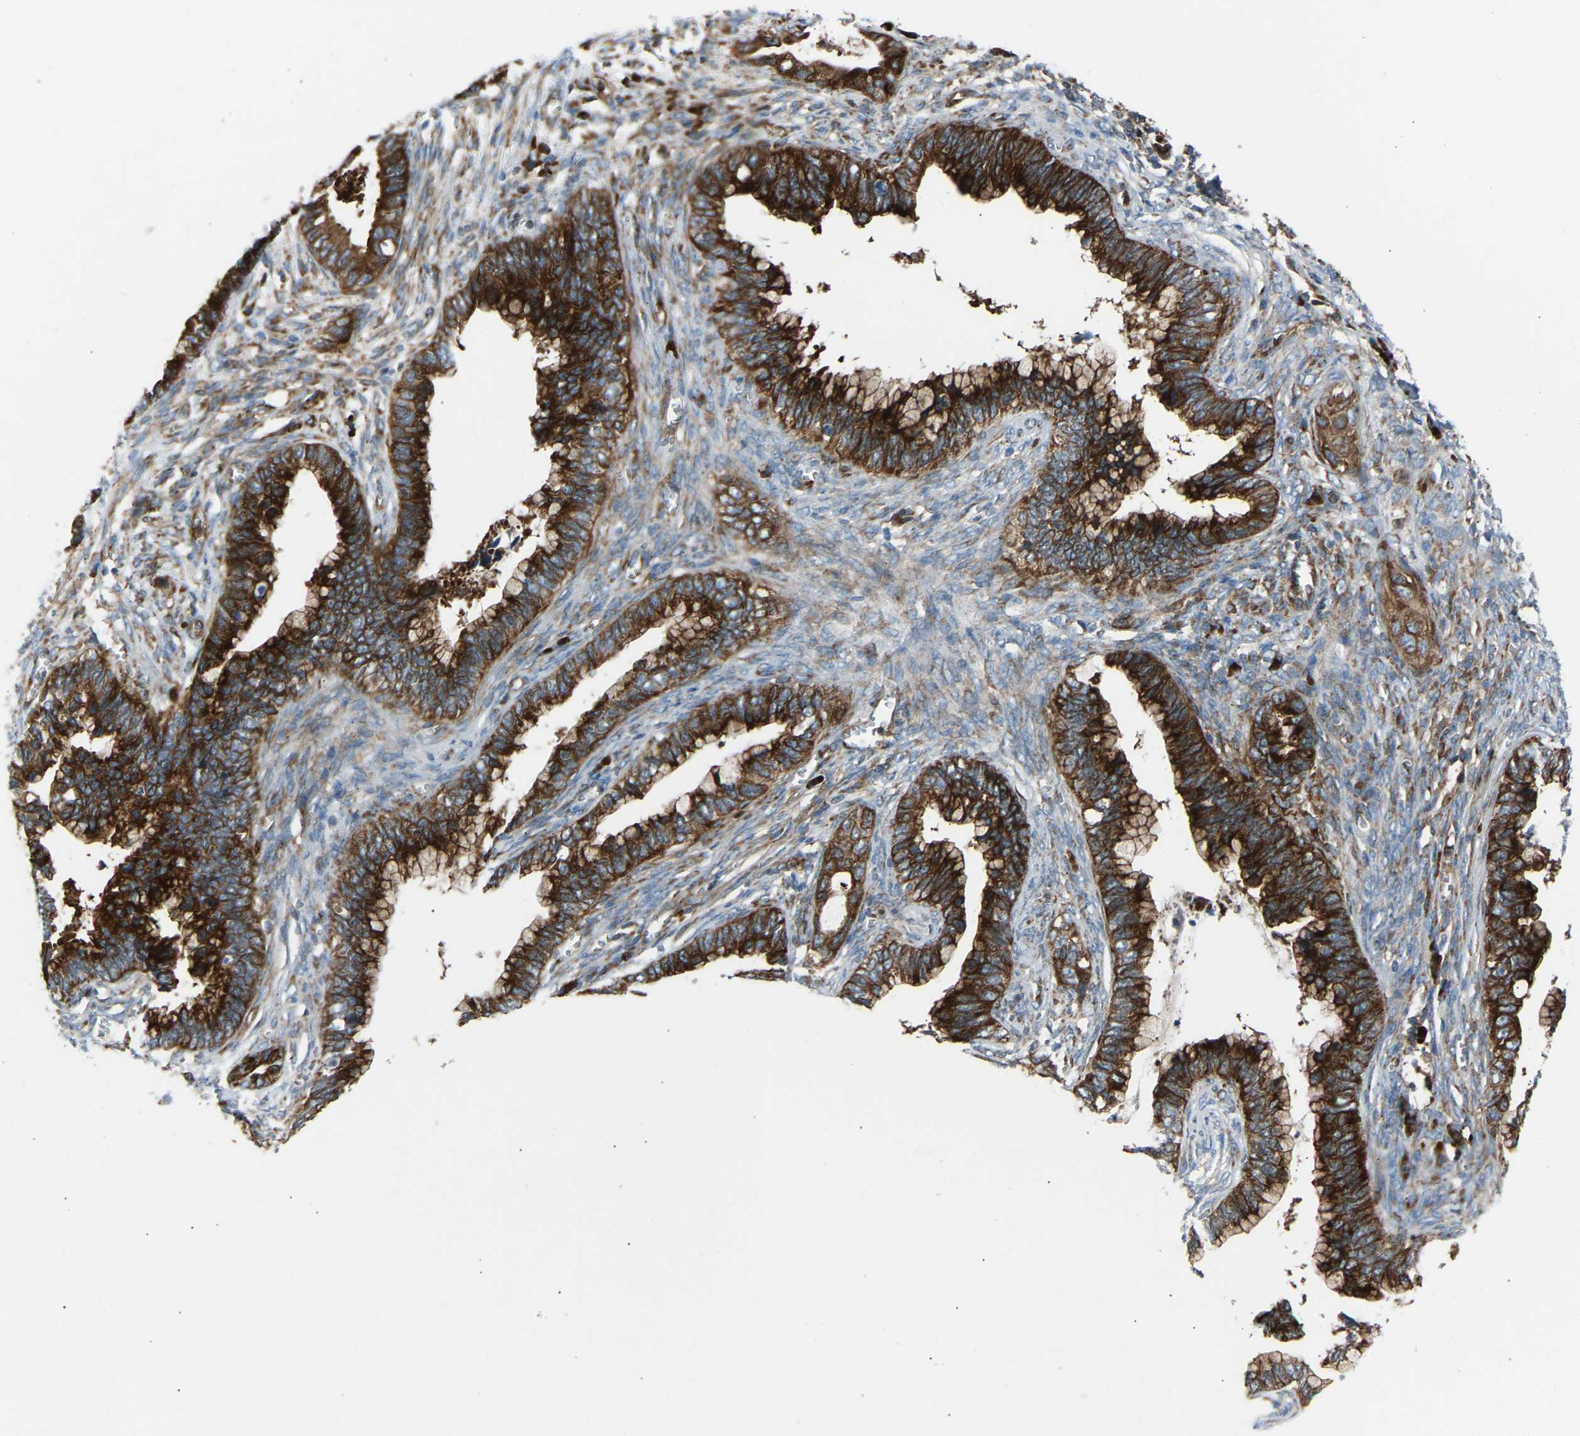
{"staining": {"intensity": "strong", "quantity": ">75%", "location": "cytoplasmic/membranous"}, "tissue": "cervical cancer", "cell_type": "Tumor cells", "image_type": "cancer", "snomed": [{"axis": "morphology", "description": "Adenocarcinoma, NOS"}, {"axis": "topography", "description": "Cervix"}], "caption": "Immunohistochemical staining of human cervical adenocarcinoma exhibits high levels of strong cytoplasmic/membranous protein staining in approximately >75% of tumor cells. The staining was performed using DAB (3,3'-diaminobenzidine), with brown indicating positive protein expression. Nuclei are stained blue with hematoxylin.", "gene": "VPS41", "patient": {"sex": "female", "age": 44}}